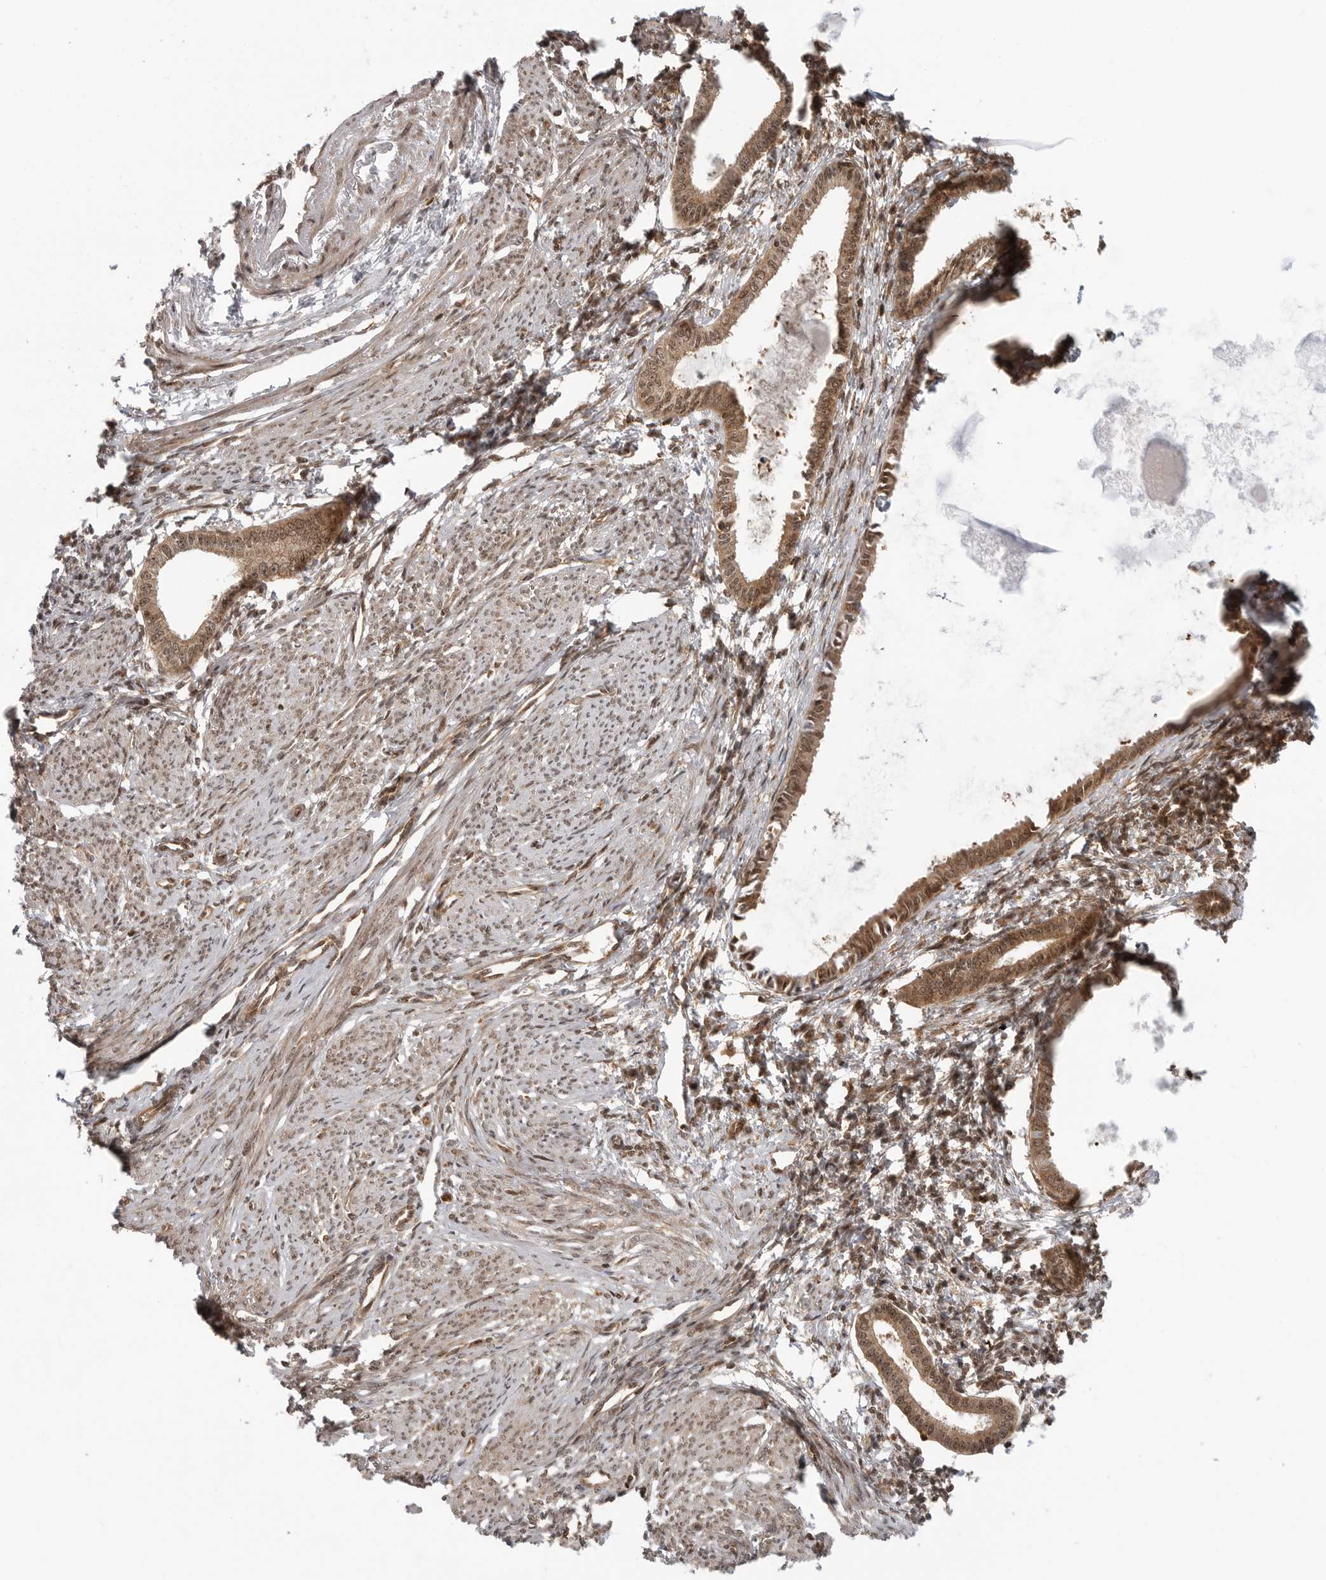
{"staining": {"intensity": "negative", "quantity": "none", "location": "none"}, "tissue": "endometrium", "cell_type": "Cells in endometrial stroma", "image_type": "normal", "snomed": [{"axis": "morphology", "description": "Normal tissue, NOS"}, {"axis": "topography", "description": "Endometrium"}], "caption": "Cells in endometrial stroma are negative for brown protein staining in benign endometrium. (Brightfield microscopy of DAB IHC at high magnification).", "gene": "SZRD1", "patient": {"sex": "female", "age": 56}}